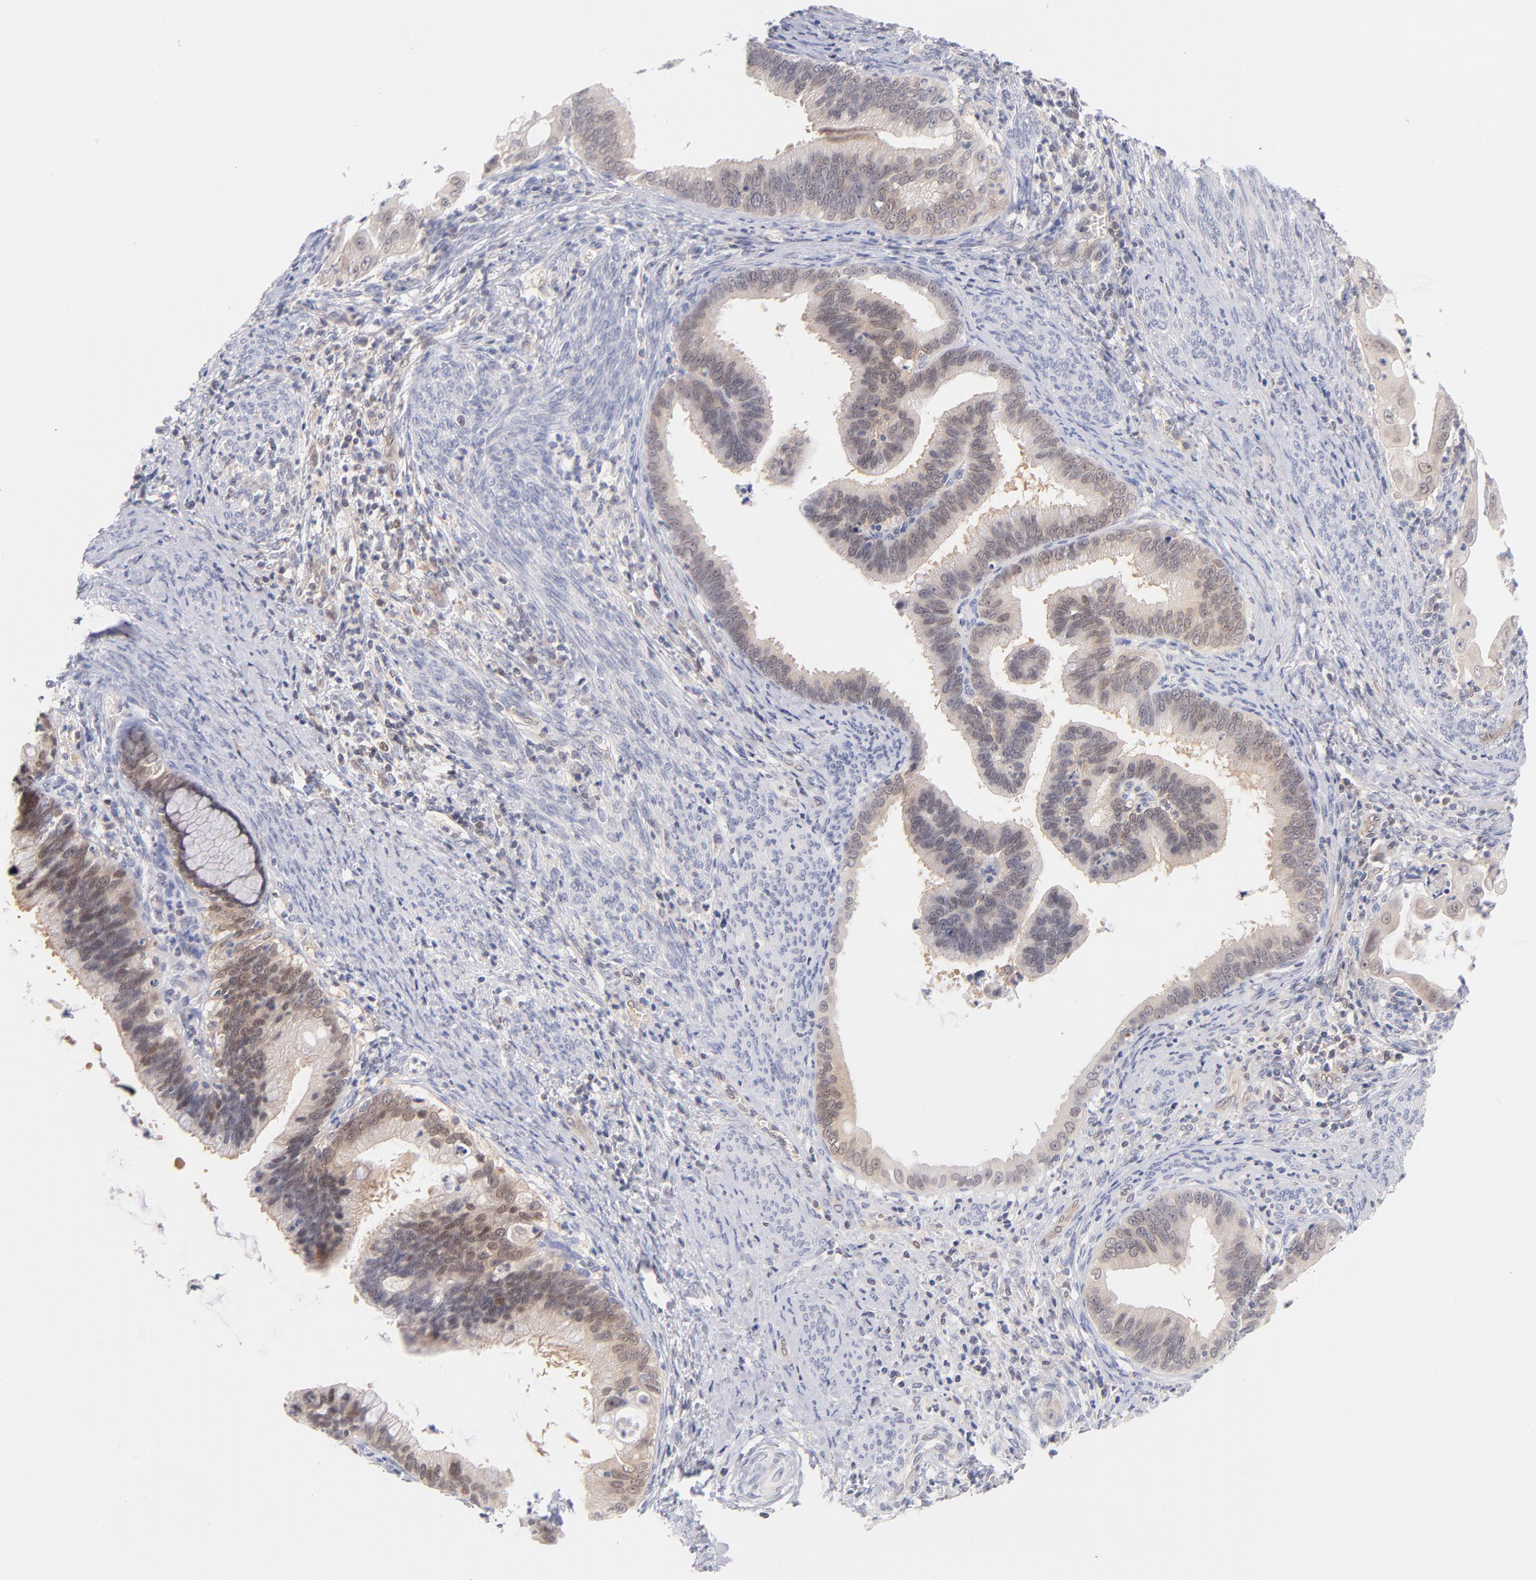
{"staining": {"intensity": "weak", "quantity": ">75%", "location": "cytoplasmic/membranous"}, "tissue": "cervical cancer", "cell_type": "Tumor cells", "image_type": "cancer", "snomed": [{"axis": "morphology", "description": "Adenocarcinoma, NOS"}, {"axis": "topography", "description": "Cervix"}], "caption": "Immunohistochemical staining of human cervical cancer (adenocarcinoma) demonstrates low levels of weak cytoplasmic/membranous positivity in approximately >75% of tumor cells.", "gene": "CASP6", "patient": {"sex": "female", "age": 47}}